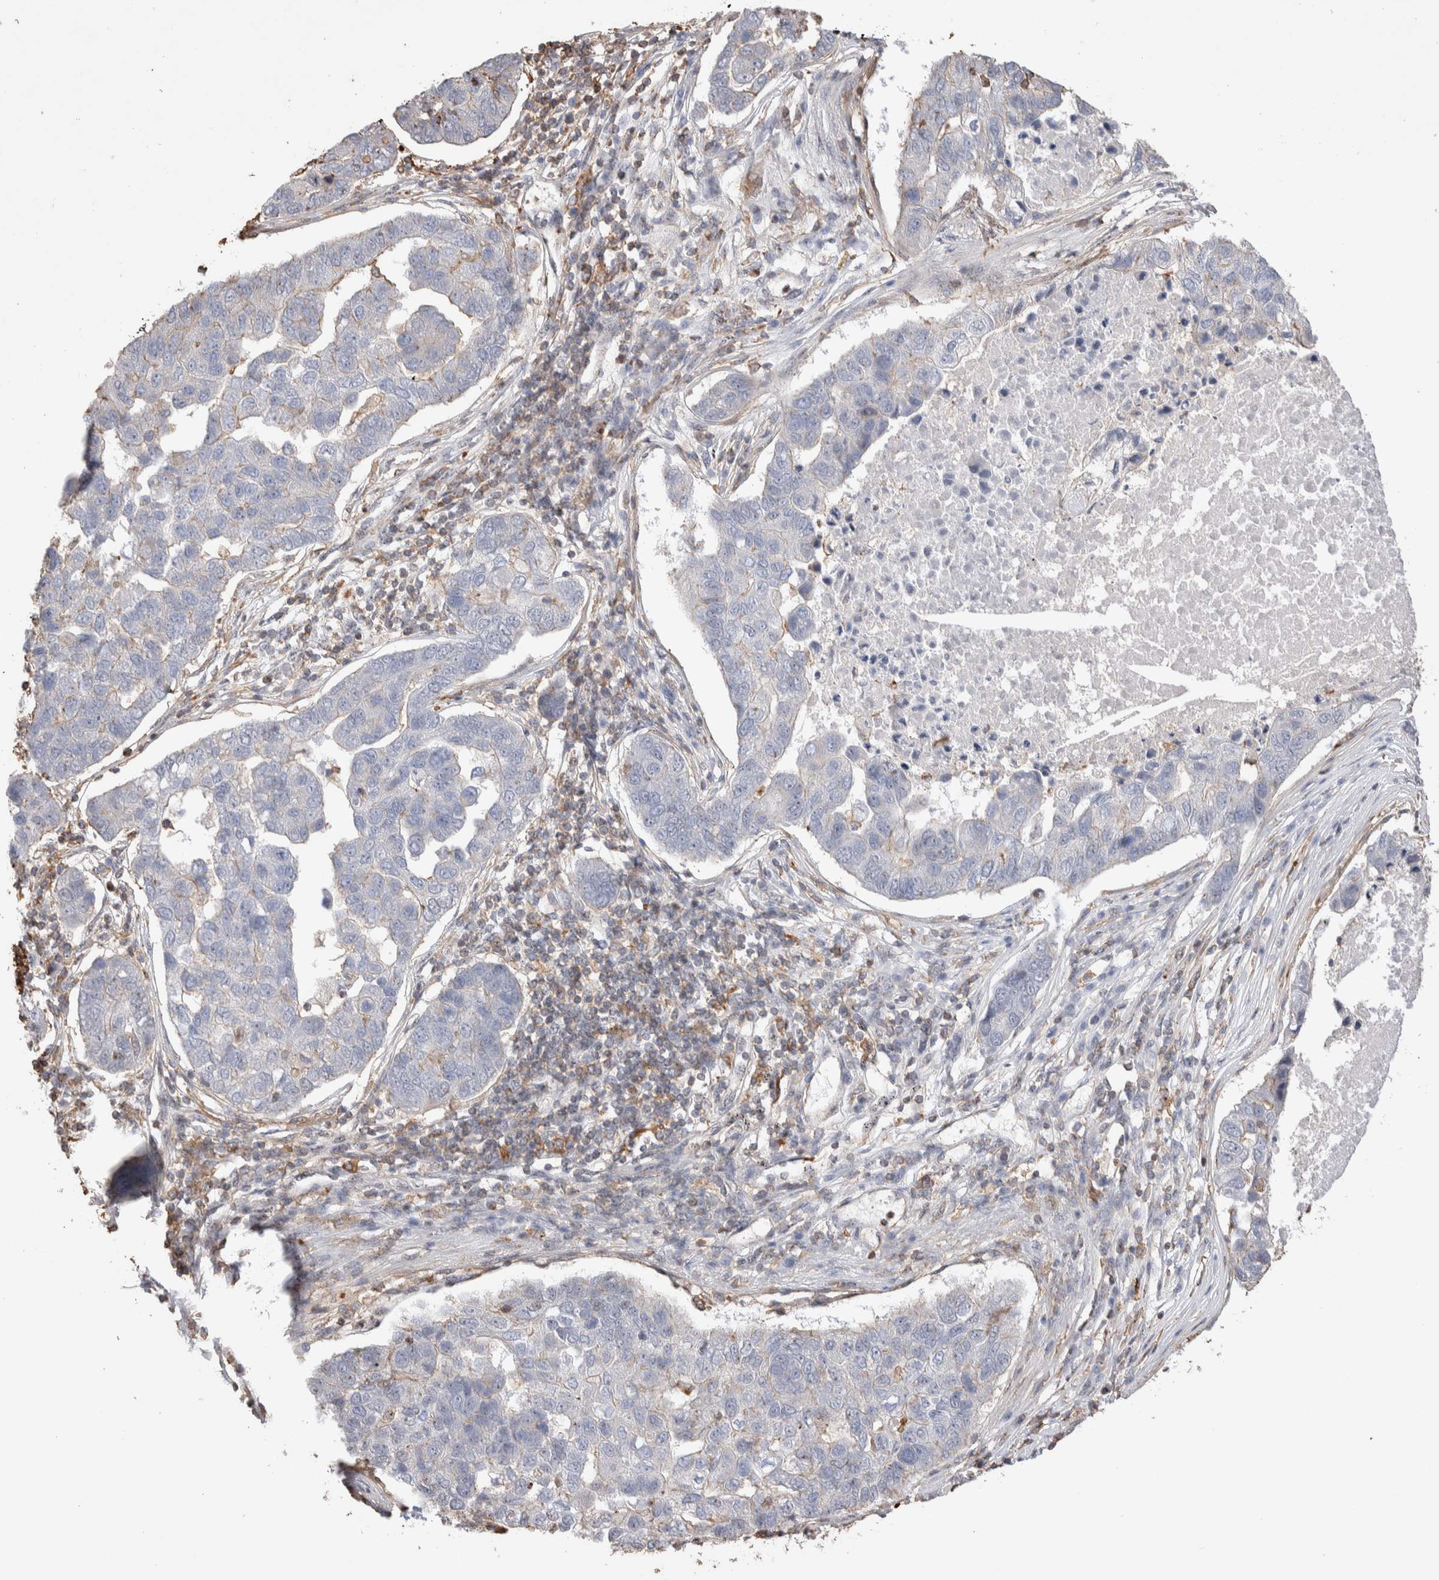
{"staining": {"intensity": "negative", "quantity": "none", "location": "none"}, "tissue": "pancreatic cancer", "cell_type": "Tumor cells", "image_type": "cancer", "snomed": [{"axis": "morphology", "description": "Adenocarcinoma, NOS"}, {"axis": "topography", "description": "Pancreas"}], "caption": "Immunohistochemistry micrograph of neoplastic tissue: human pancreatic cancer (adenocarcinoma) stained with DAB reveals no significant protein staining in tumor cells.", "gene": "ZNF704", "patient": {"sex": "female", "age": 61}}